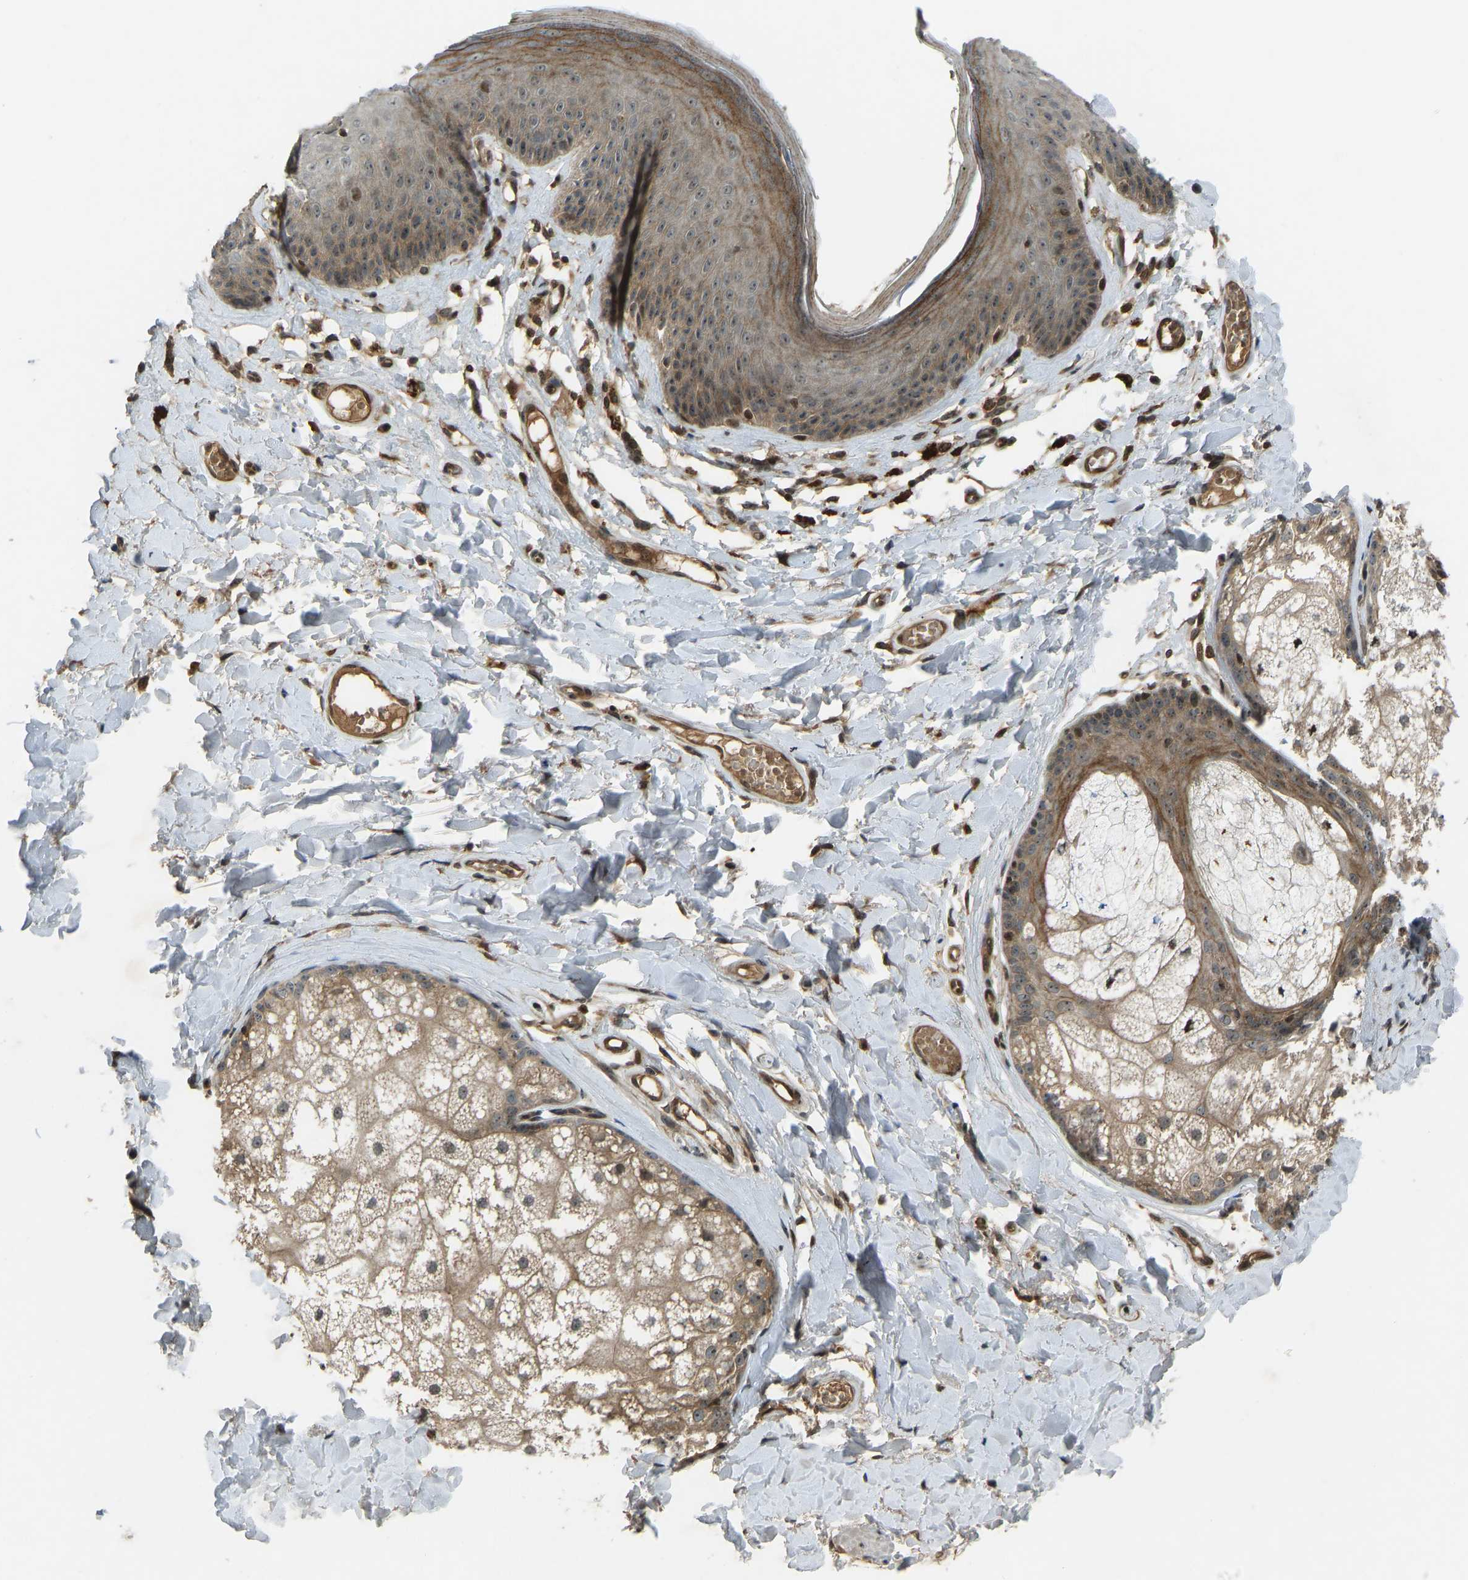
{"staining": {"intensity": "moderate", "quantity": "25%-75%", "location": "cytoplasmic/membranous,nuclear"}, "tissue": "skin", "cell_type": "Epidermal cells", "image_type": "normal", "snomed": [{"axis": "morphology", "description": "Normal tissue, NOS"}, {"axis": "topography", "description": "Vulva"}], "caption": "Immunohistochemistry (IHC) micrograph of unremarkable skin stained for a protein (brown), which displays medium levels of moderate cytoplasmic/membranous,nuclear expression in about 25%-75% of epidermal cells.", "gene": "SVOPL", "patient": {"sex": "female", "age": 73}}